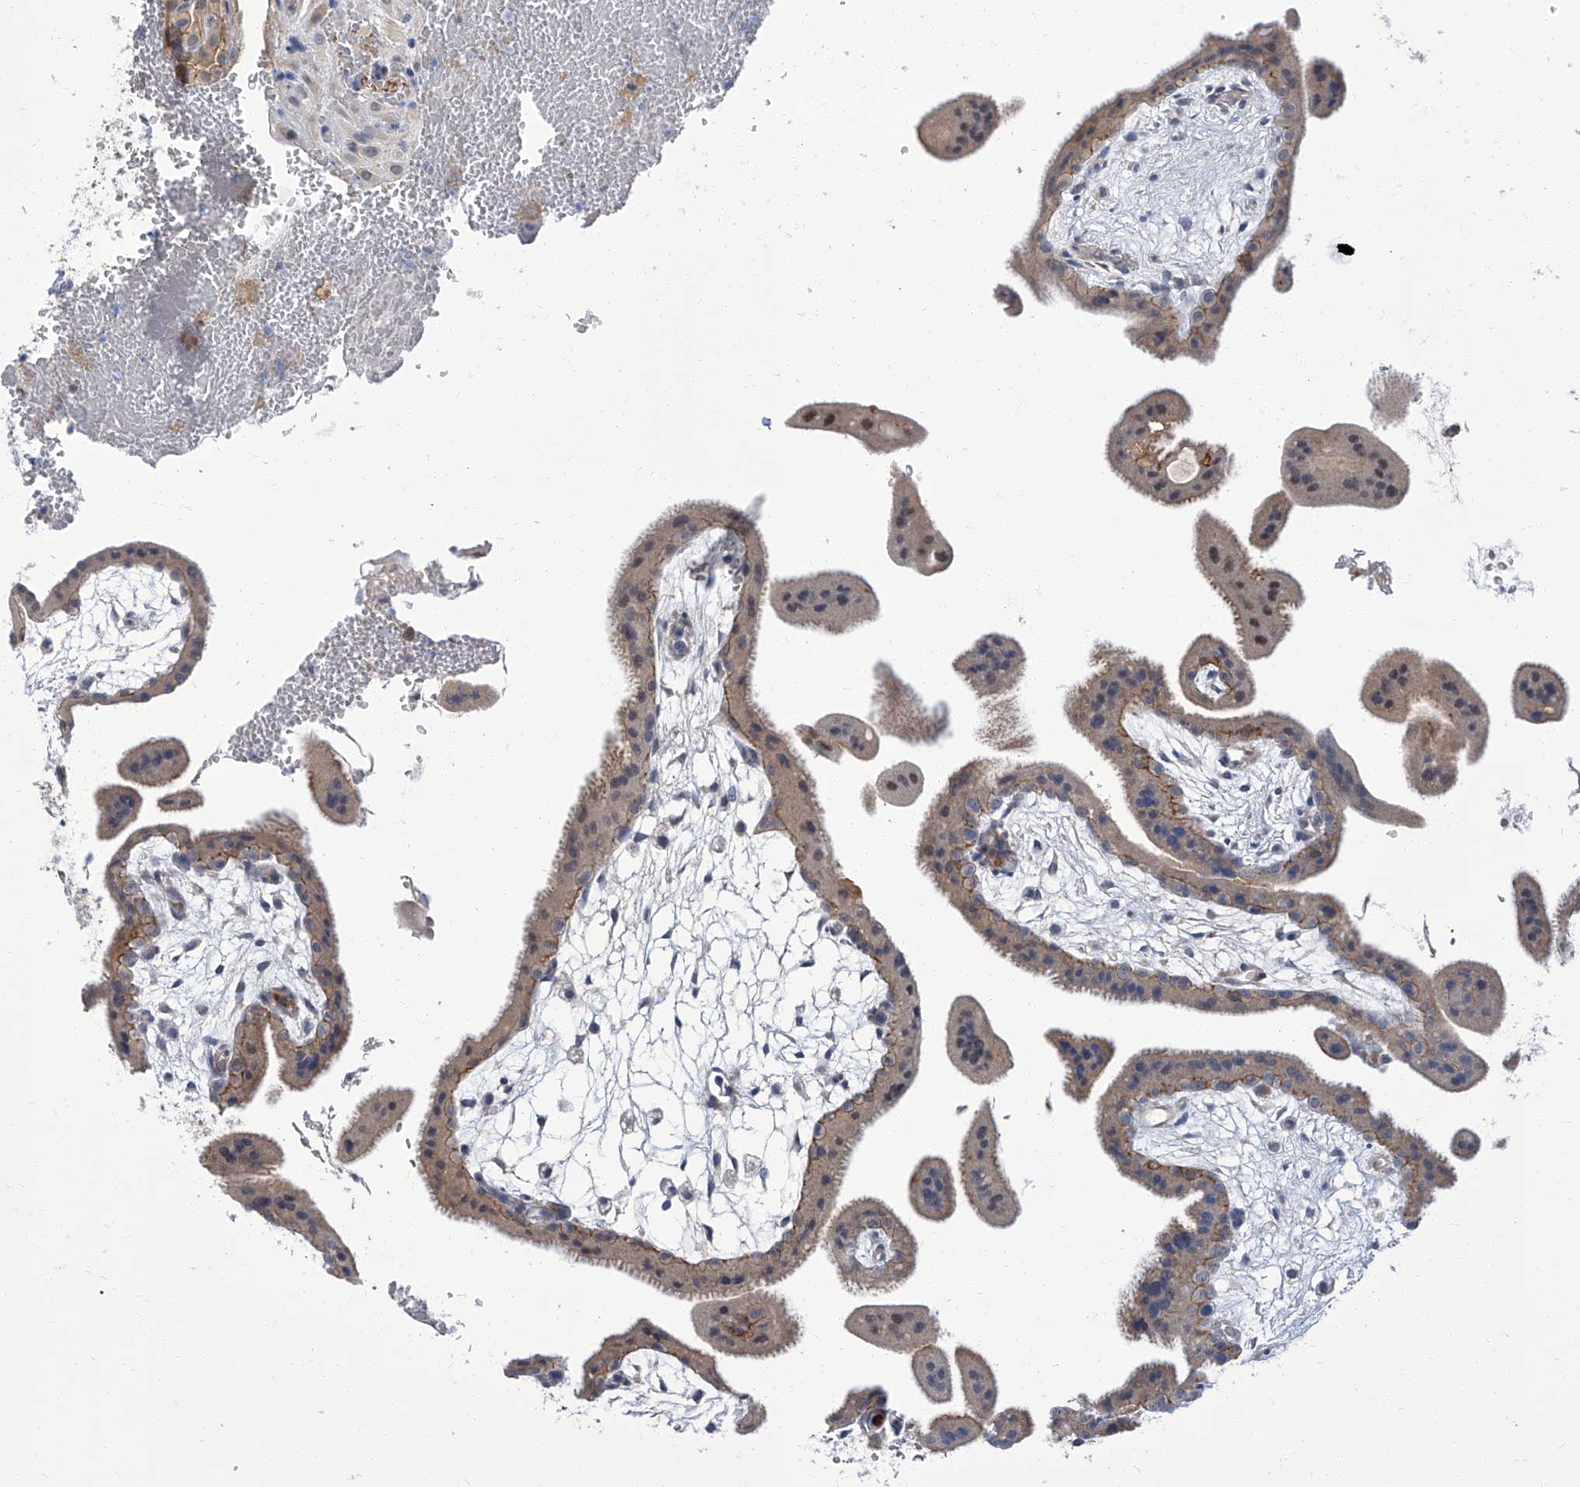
{"staining": {"intensity": "weak", "quantity": ">75%", "location": "cytoplasmic/membranous,nuclear"}, "tissue": "placenta", "cell_type": "Decidual cells", "image_type": "normal", "snomed": [{"axis": "morphology", "description": "Normal tissue, NOS"}, {"axis": "topography", "description": "Placenta"}], "caption": "Placenta stained for a protein exhibits weak cytoplasmic/membranous,nuclear positivity in decidual cells. Immunohistochemistry stains the protein of interest in brown and the nuclei are stained blue.", "gene": "PARD3", "patient": {"sex": "female", "age": 35}}